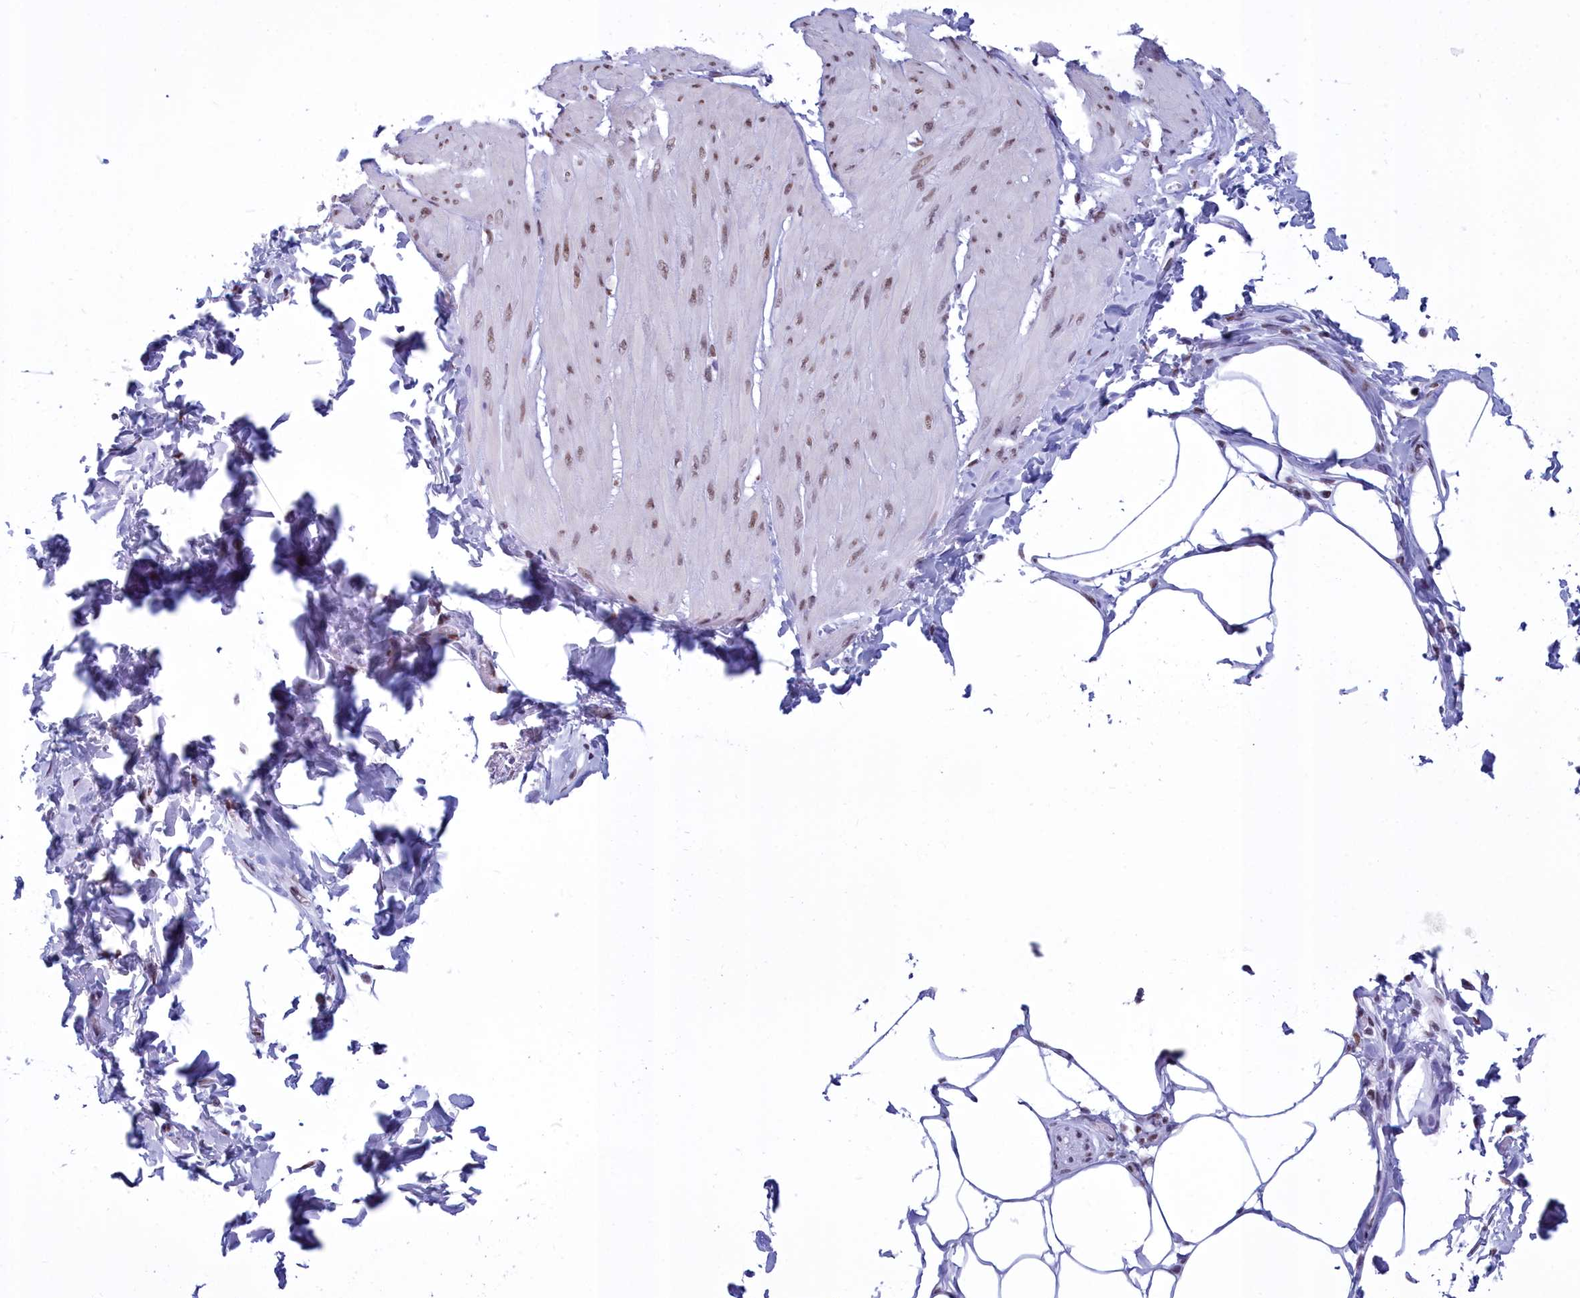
{"staining": {"intensity": "moderate", "quantity": "25%-75%", "location": "nuclear"}, "tissue": "smooth muscle", "cell_type": "Smooth muscle cells", "image_type": "normal", "snomed": [{"axis": "morphology", "description": "Urothelial carcinoma, High grade"}, {"axis": "topography", "description": "Urinary bladder"}], "caption": "DAB immunohistochemical staining of unremarkable human smooth muscle exhibits moderate nuclear protein expression in about 25%-75% of smooth muscle cells.", "gene": "CDC26", "patient": {"sex": "male", "age": 46}}